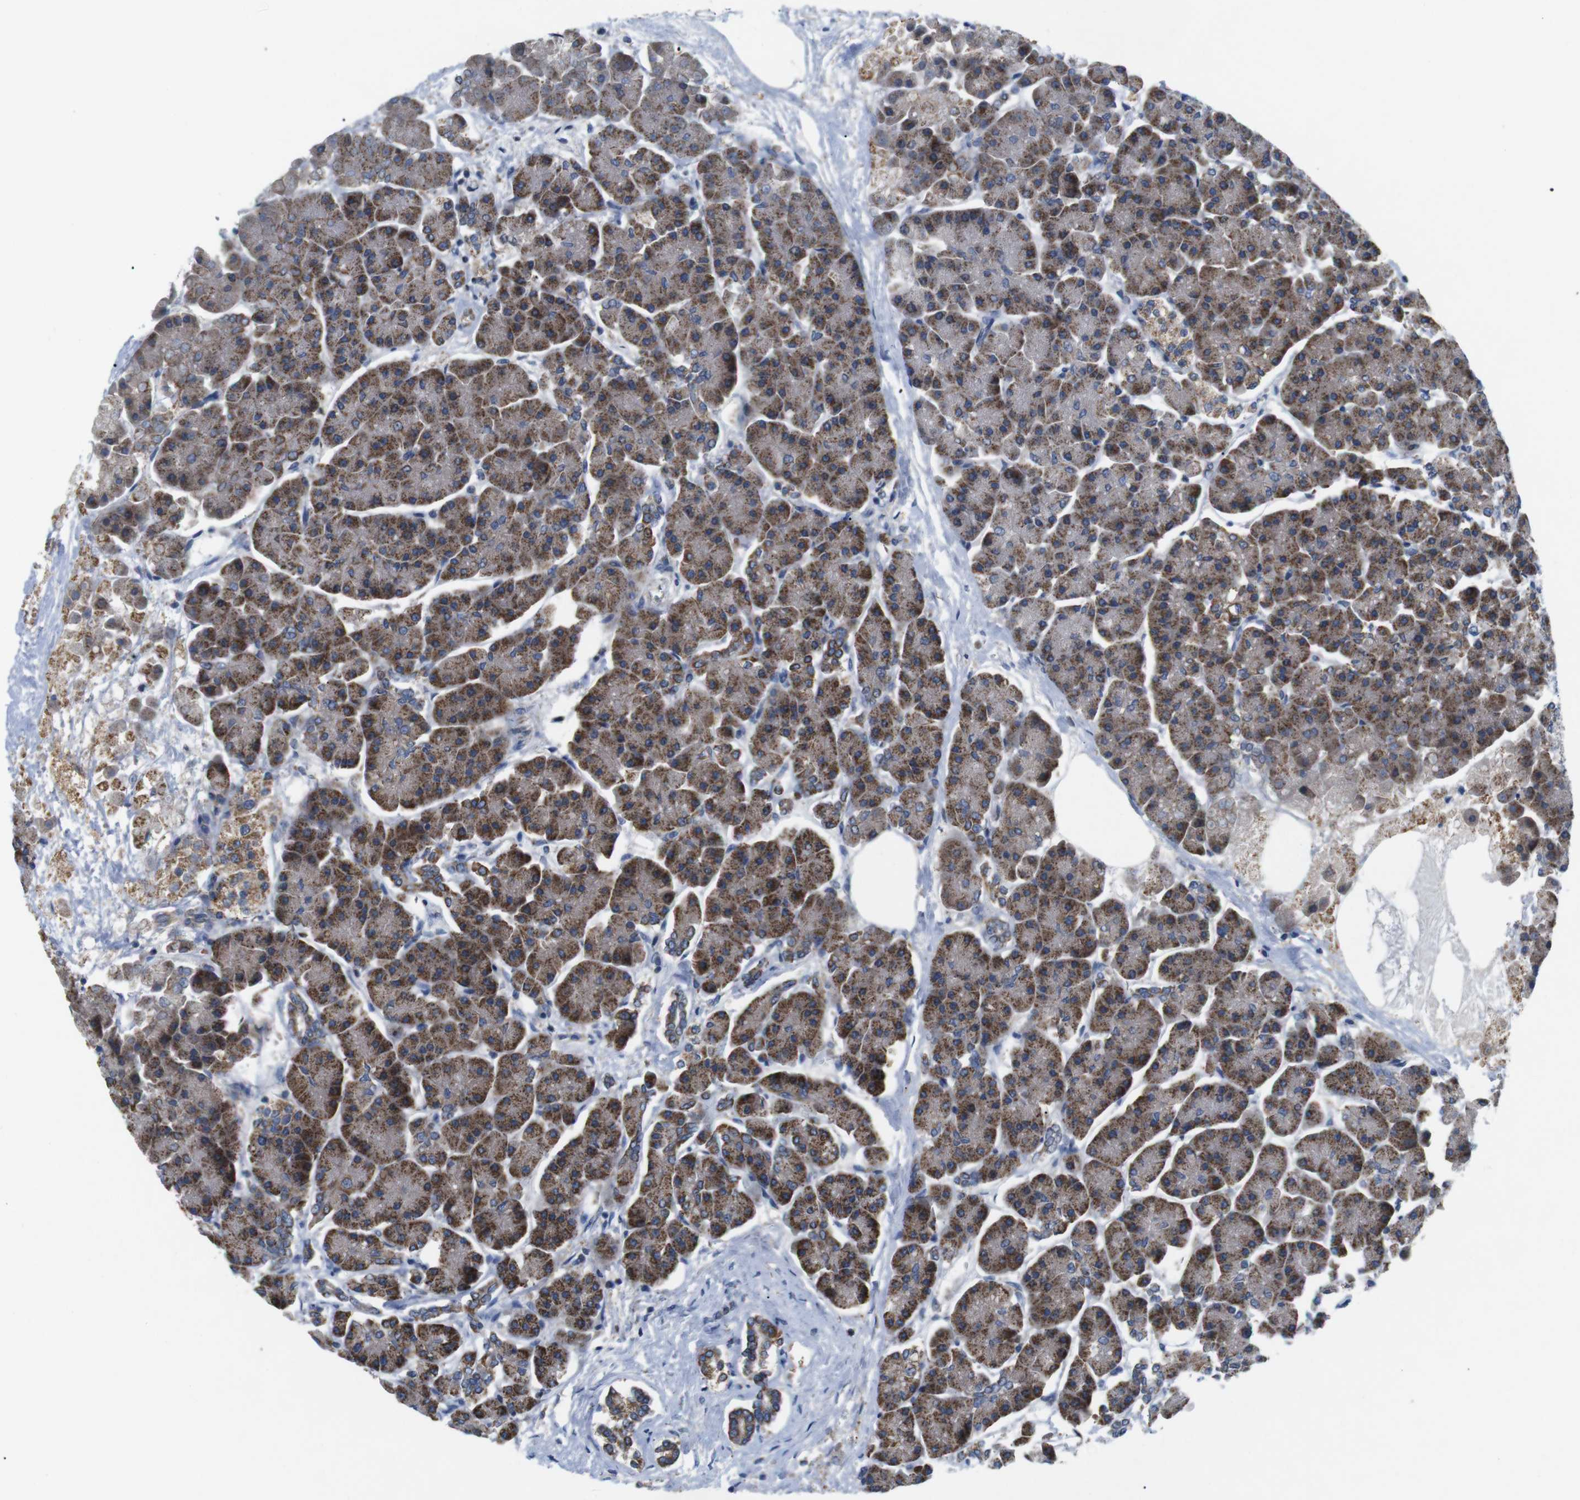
{"staining": {"intensity": "moderate", "quantity": ">75%", "location": "cytoplasmic/membranous"}, "tissue": "pancreas", "cell_type": "Exocrine glandular cells", "image_type": "normal", "snomed": [{"axis": "morphology", "description": "Normal tissue, NOS"}, {"axis": "topography", "description": "Pancreas"}], "caption": "Moderate cytoplasmic/membranous positivity for a protein is identified in approximately >75% of exocrine glandular cells of benign pancreas using immunohistochemistry.", "gene": "F2RL1", "patient": {"sex": "female", "age": 70}}